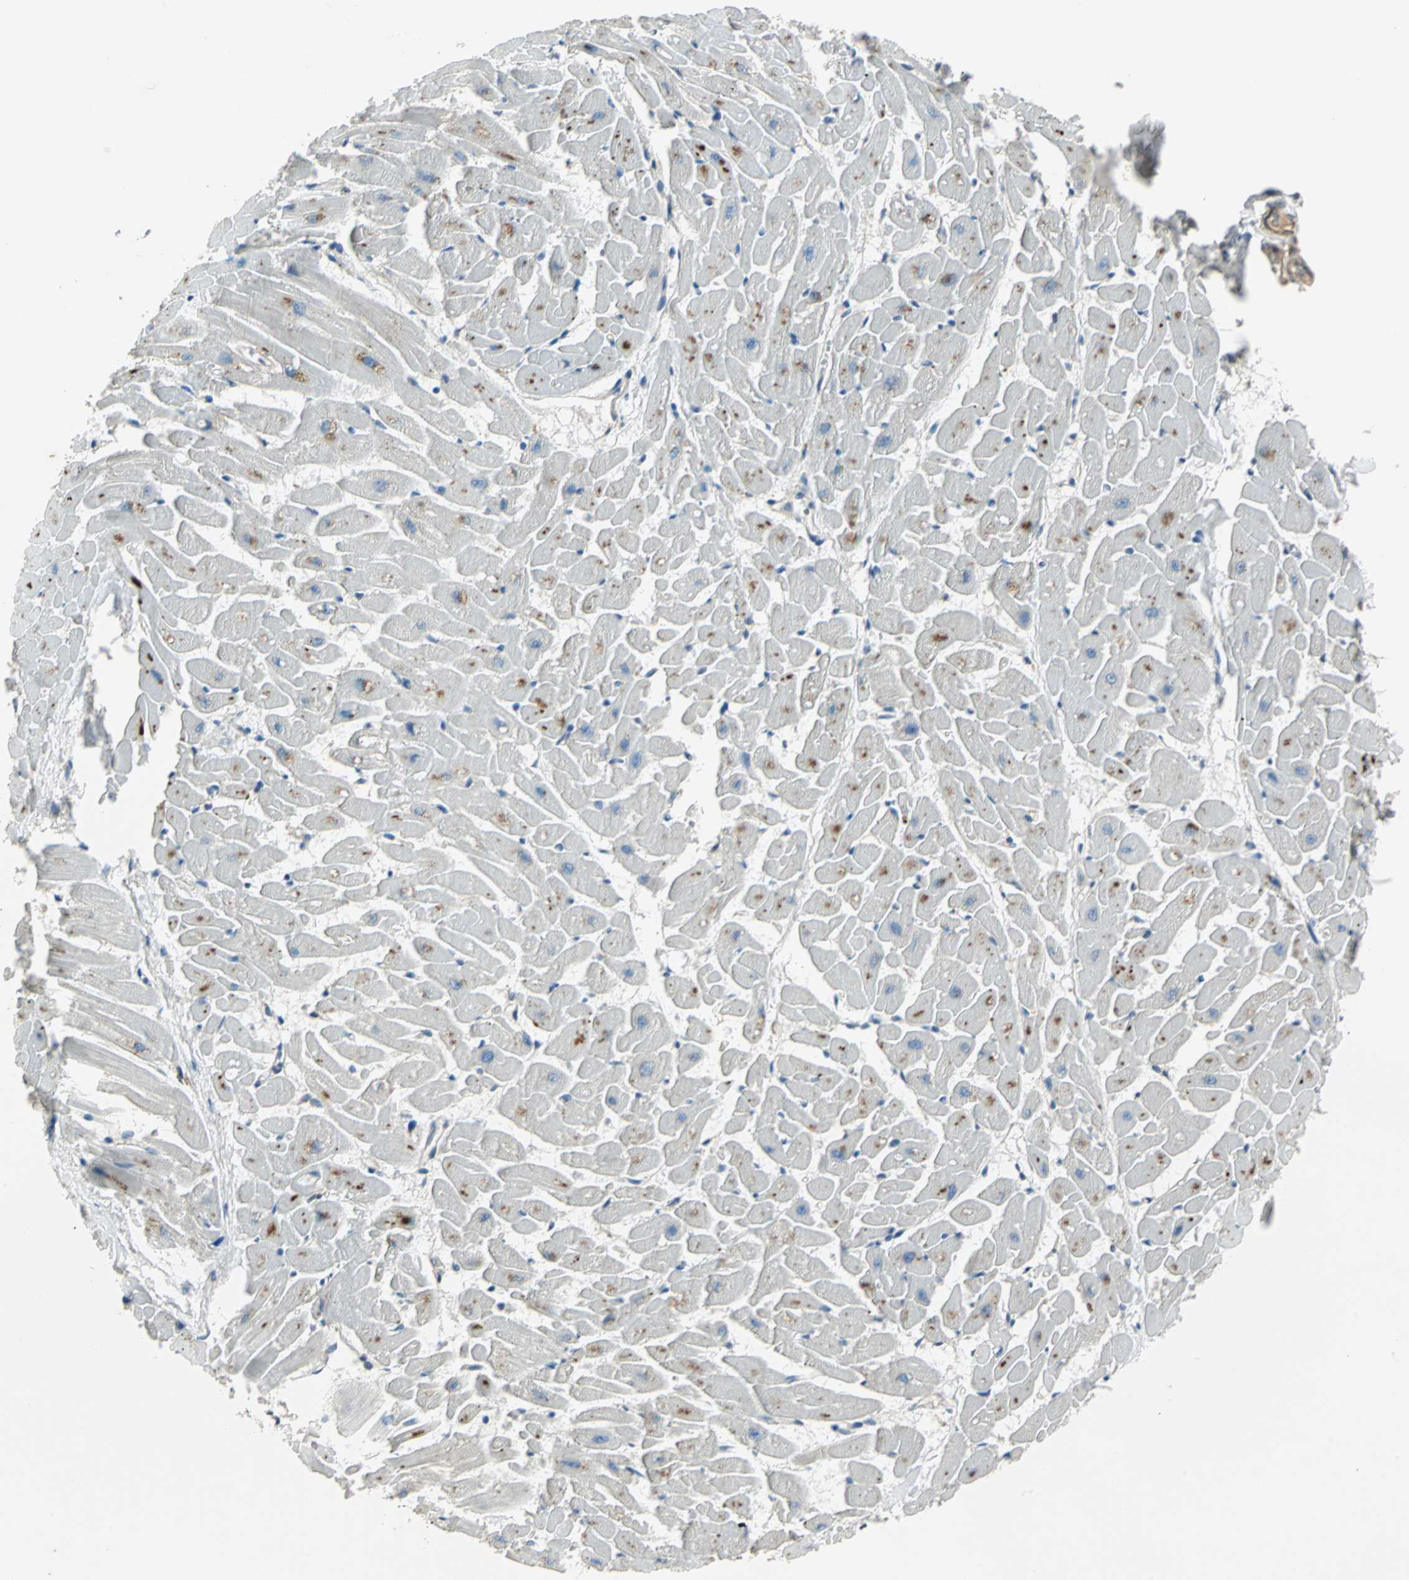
{"staining": {"intensity": "moderate", "quantity": "<25%", "location": "cytoplasmic/membranous"}, "tissue": "heart muscle", "cell_type": "Cardiomyocytes", "image_type": "normal", "snomed": [{"axis": "morphology", "description": "Normal tissue, NOS"}, {"axis": "topography", "description": "Heart"}], "caption": "Immunohistochemistry staining of unremarkable heart muscle, which exhibits low levels of moderate cytoplasmic/membranous staining in approximately <25% of cardiomyocytes indicating moderate cytoplasmic/membranous protein positivity. The staining was performed using DAB (brown) for protein detection and nuclei were counterstained in hematoxylin (blue).", "gene": "PRKAA1", "patient": {"sex": "female", "age": 19}}